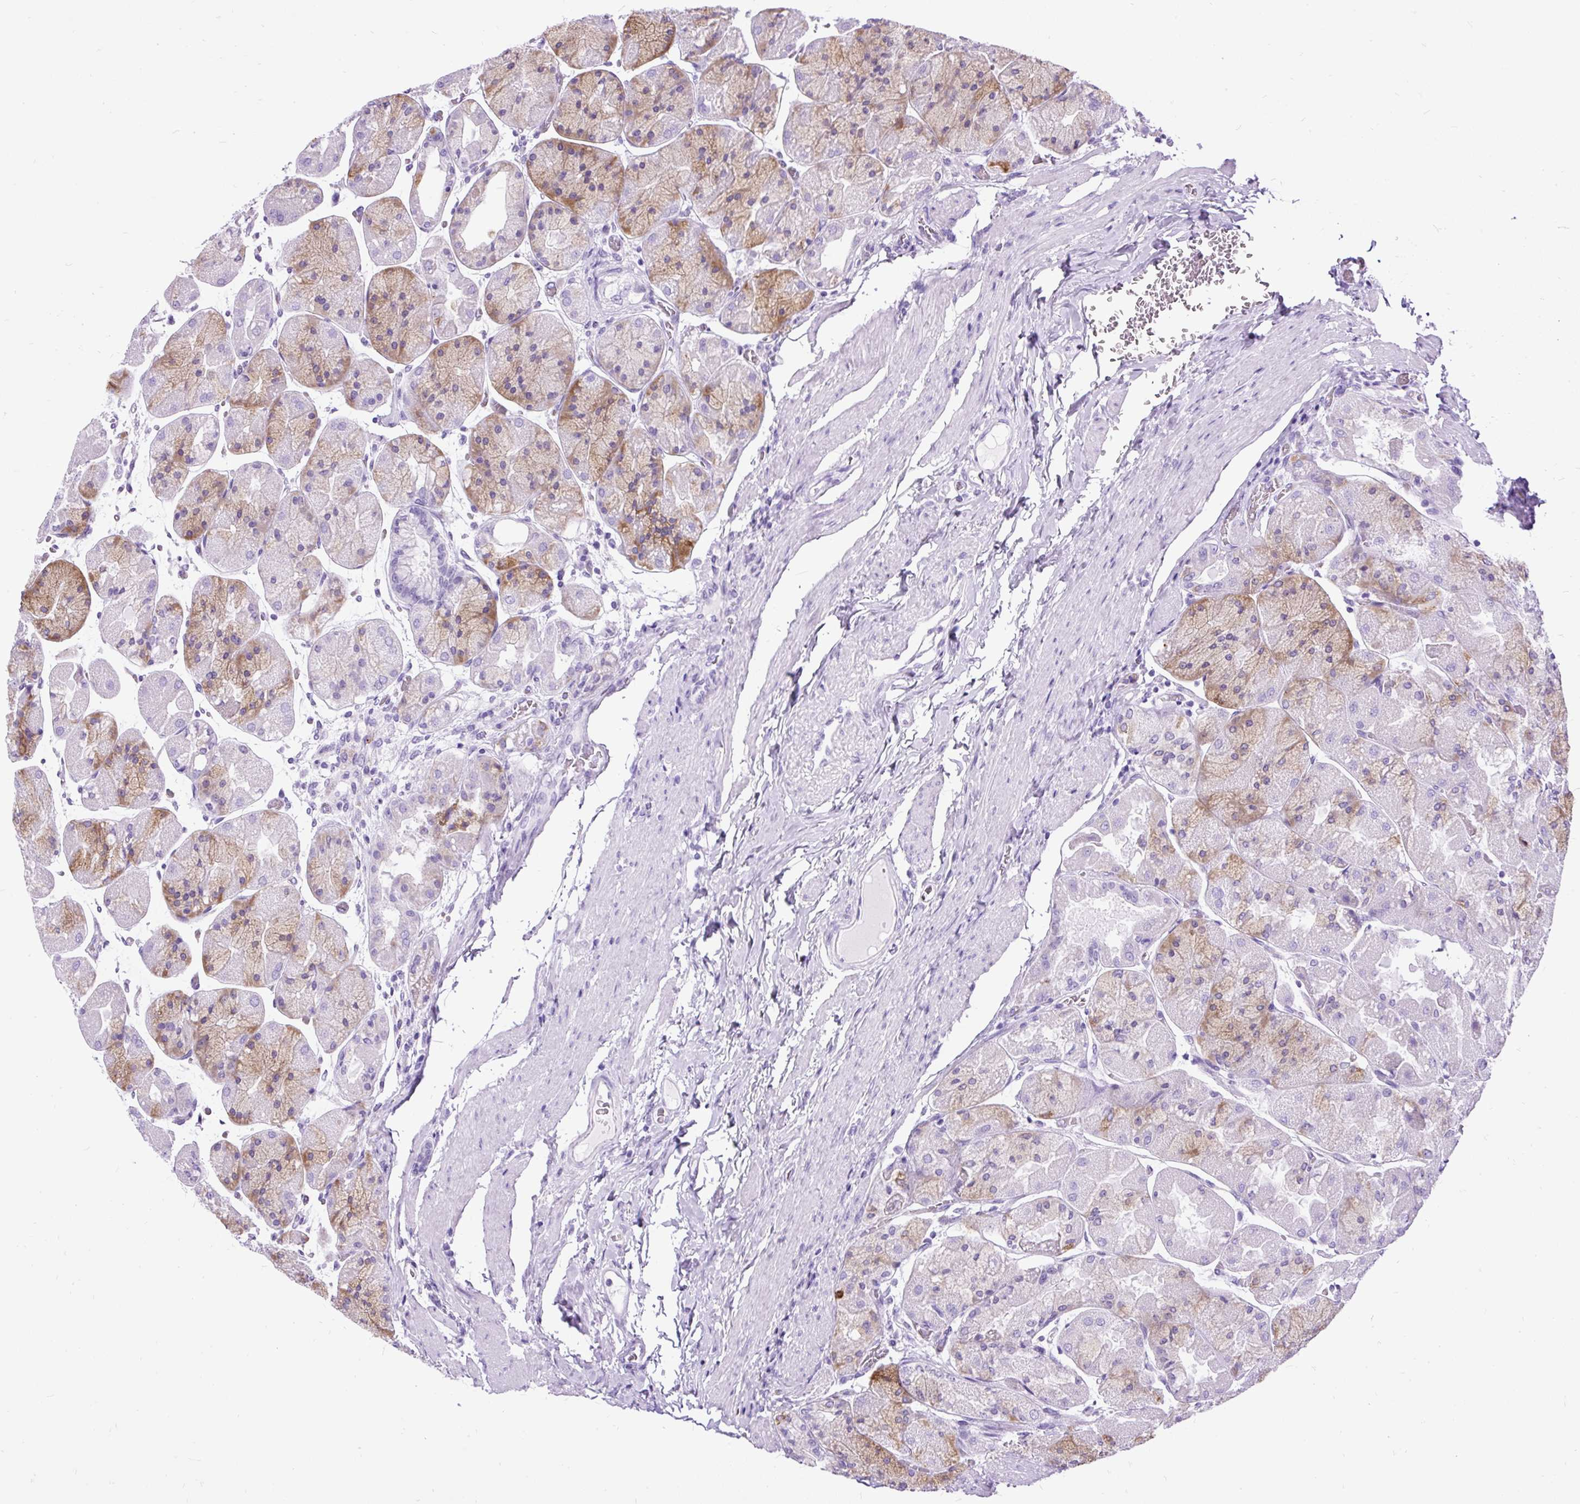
{"staining": {"intensity": "moderate", "quantity": "<25%", "location": "cytoplasmic/membranous"}, "tissue": "stomach", "cell_type": "Glandular cells", "image_type": "normal", "snomed": [{"axis": "morphology", "description": "Normal tissue, NOS"}, {"axis": "topography", "description": "Stomach"}], "caption": "Stomach stained for a protein exhibits moderate cytoplasmic/membranous positivity in glandular cells. (DAB = brown stain, brightfield microscopy at high magnification).", "gene": "PDIA2", "patient": {"sex": "female", "age": 61}}